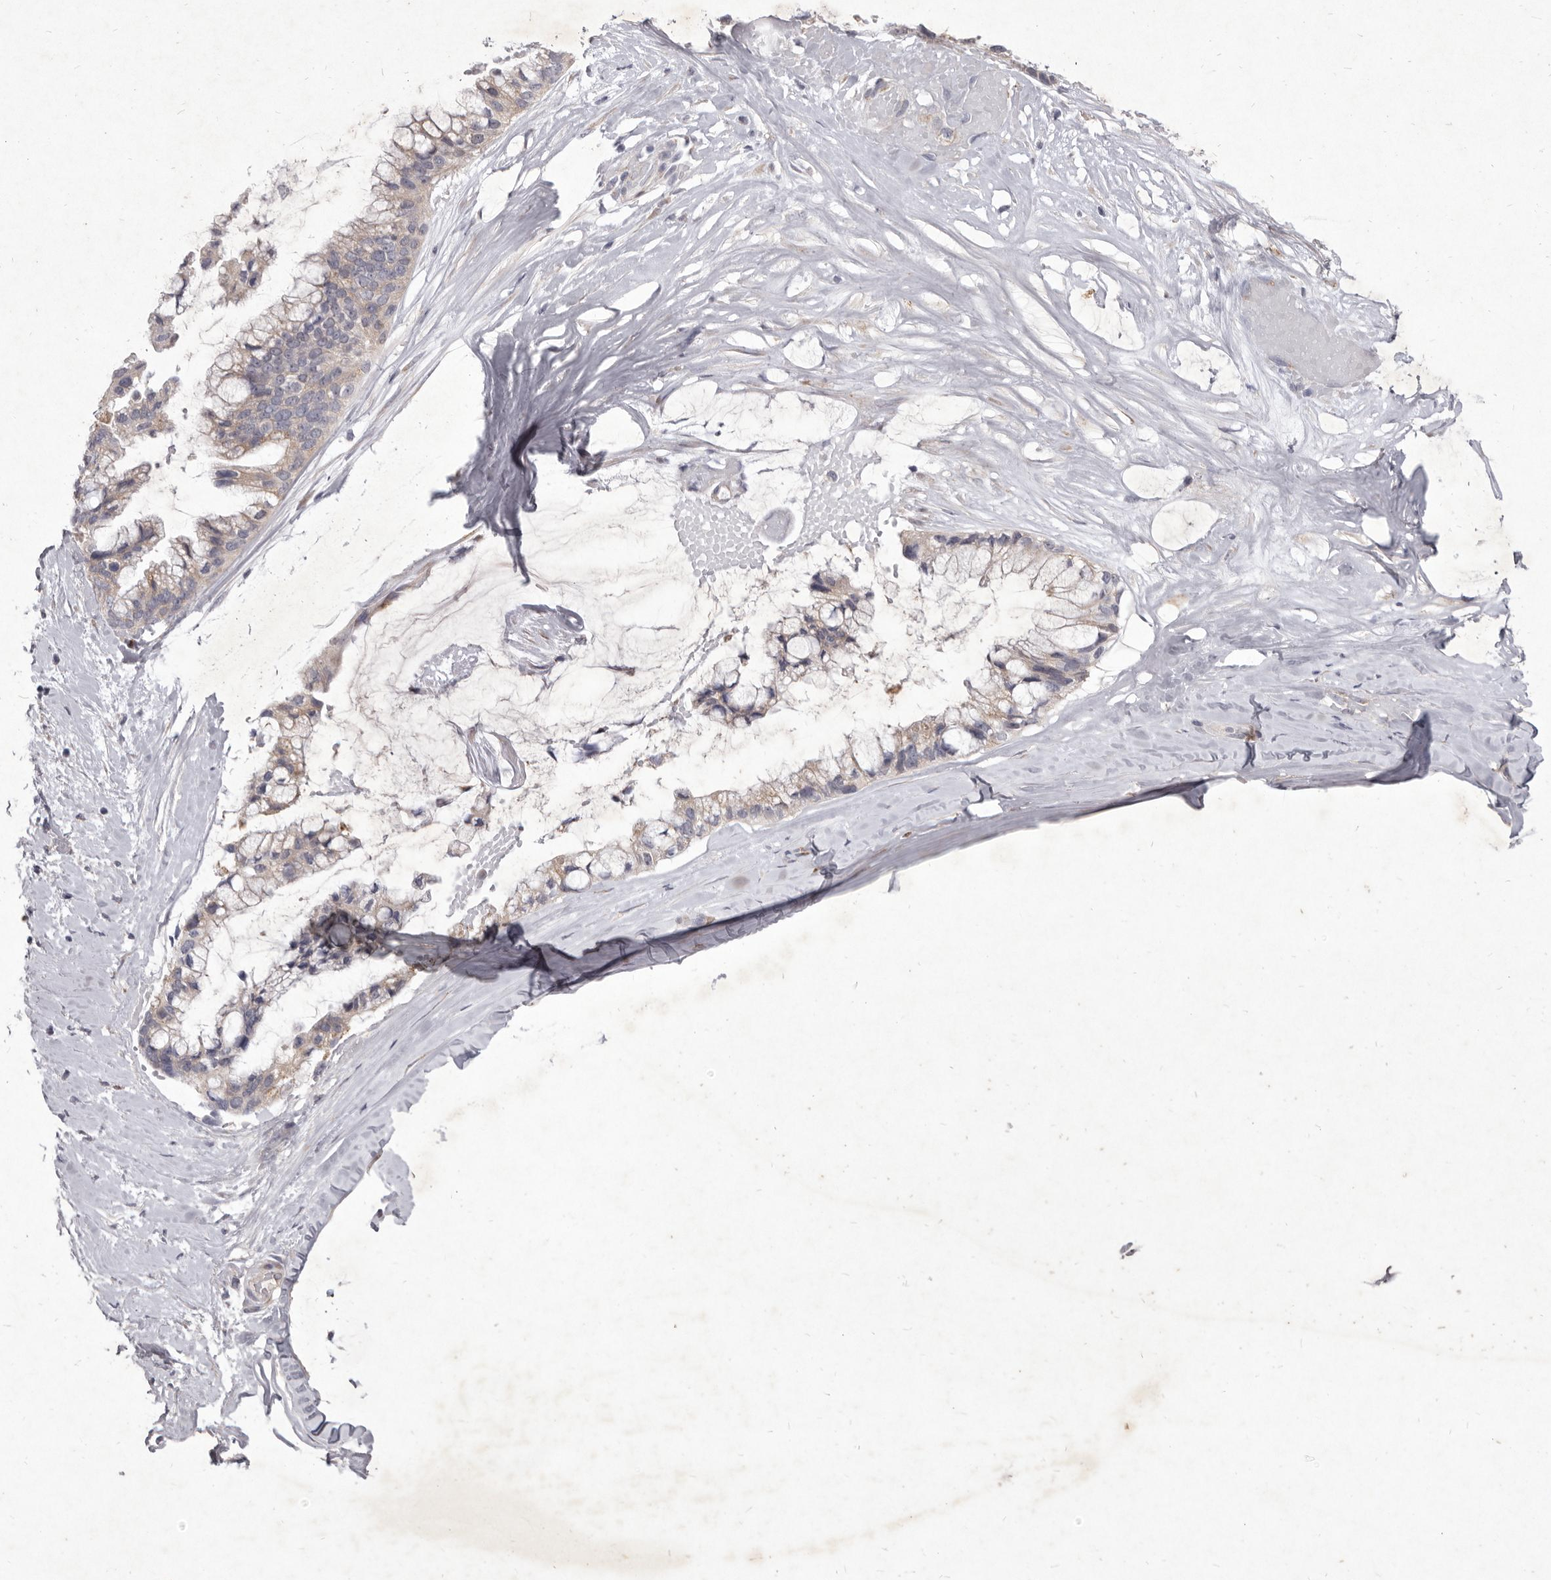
{"staining": {"intensity": "weak", "quantity": "25%-75%", "location": "cytoplasmic/membranous"}, "tissue": "ovarian cancer", "cell_type": "Tumor cells", "image_type": "cancer", "snomed": [{"axis": "morphology", "description": "Cystadenocarcinoma, mucinous, NOS"}, {"axis": "topography", "description": "Ovary"}], "caption": "Protein staining exhibits weak cytoplasmic/membranous staining in about 25%-75% of tumor cells in mucinous cystadenocarcinoma (ovarian).", "gene": "P2RX6", "patient": {"sex": "female", "age": 39}}